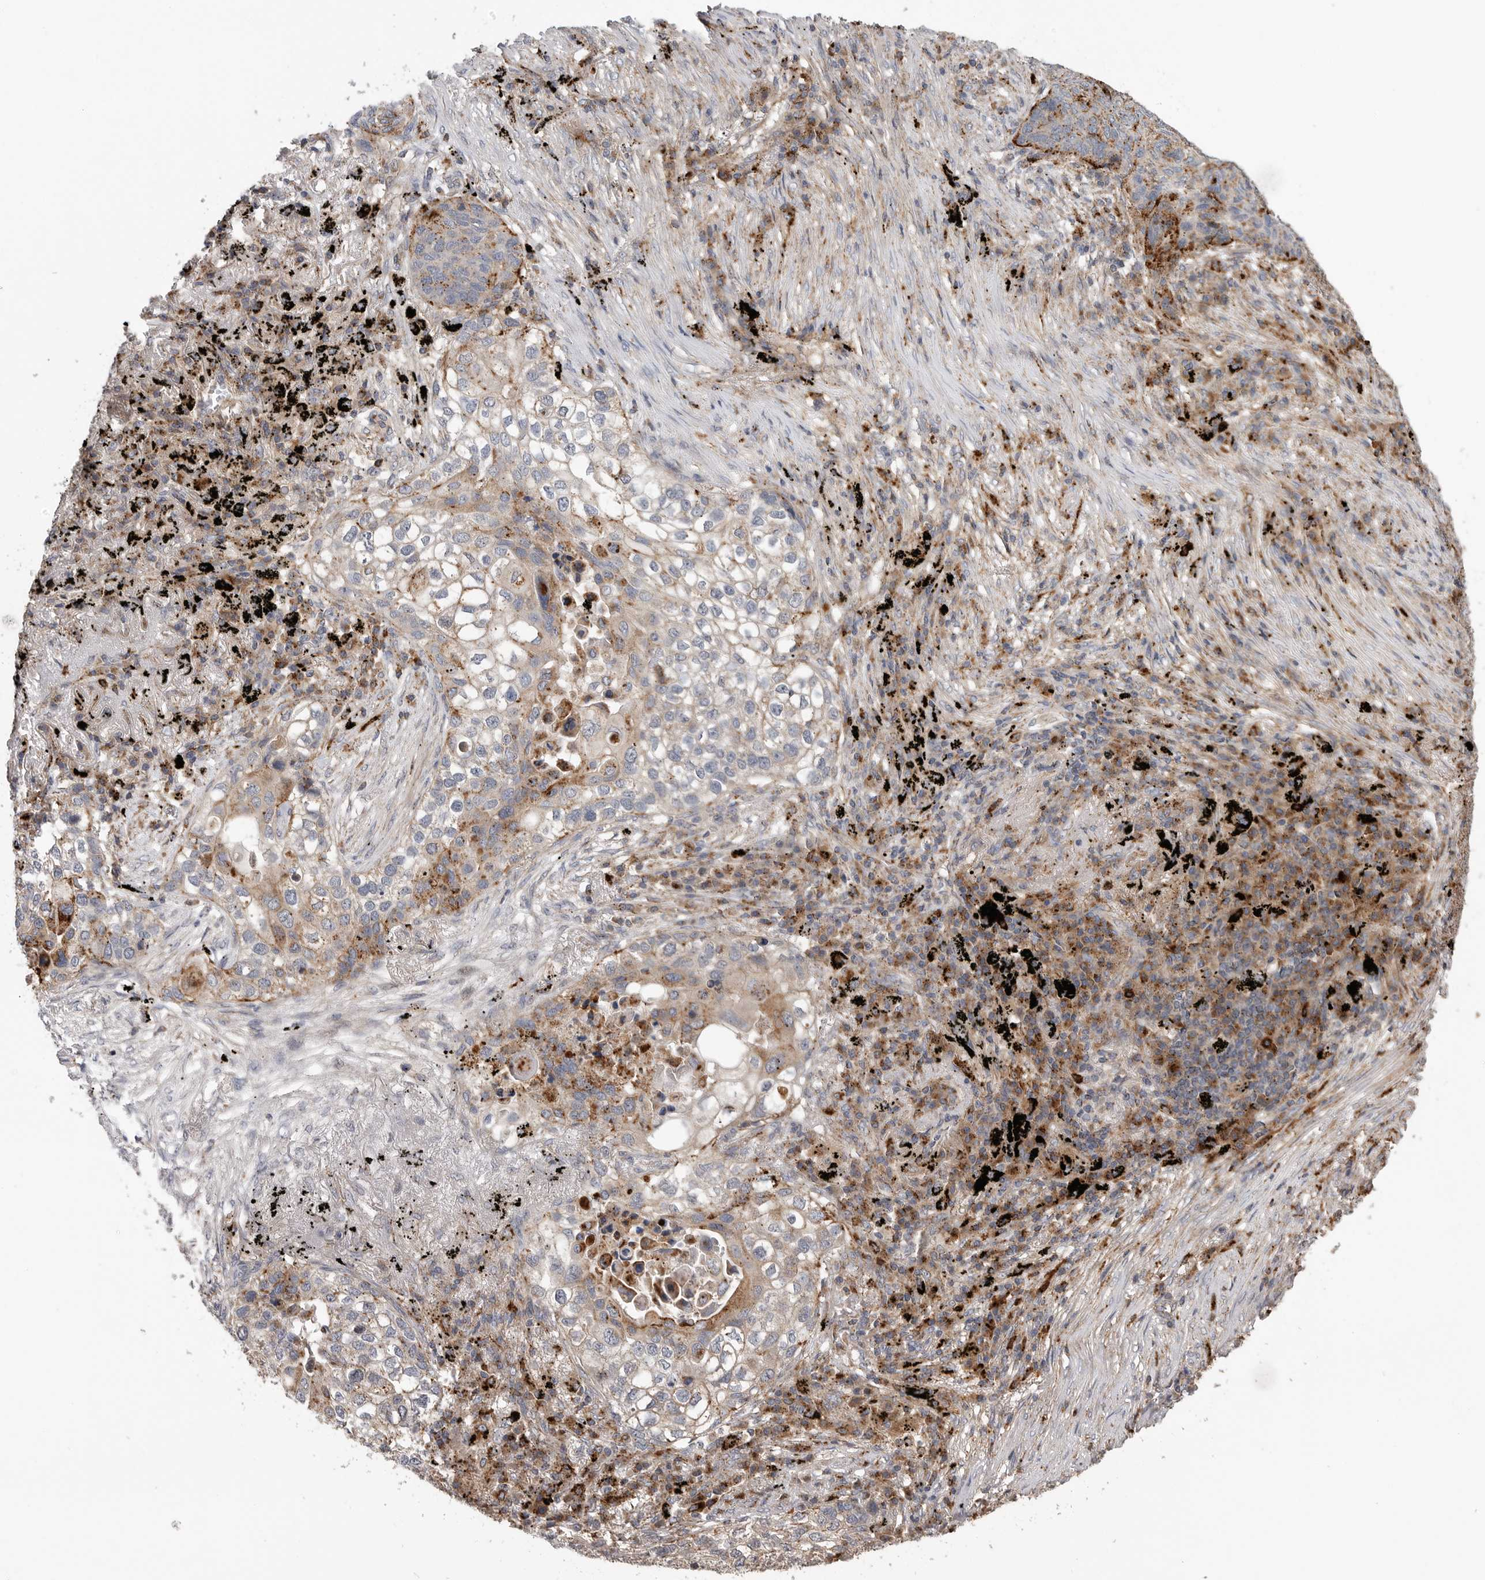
{"staining": {"intensity": "moderate", "quantity": "25%-75%", "location": "cytoplasmic/membranous"}, "tissue": "lung cancer", "cell_type": "Tumor cells", "image_type": "cancer", "snomed": [{"axis": "morphology", "description": "Squamous cell carcinoma, NOS"}, {"axis": "topography", "description": "Lung"}], "caption": "Human squamous cell carcinoma (lung) stained with a protein marker displays moderate staining in tumor cells.", "gene": "GALNS", "patient": {"sex": "female", "age": 63}}